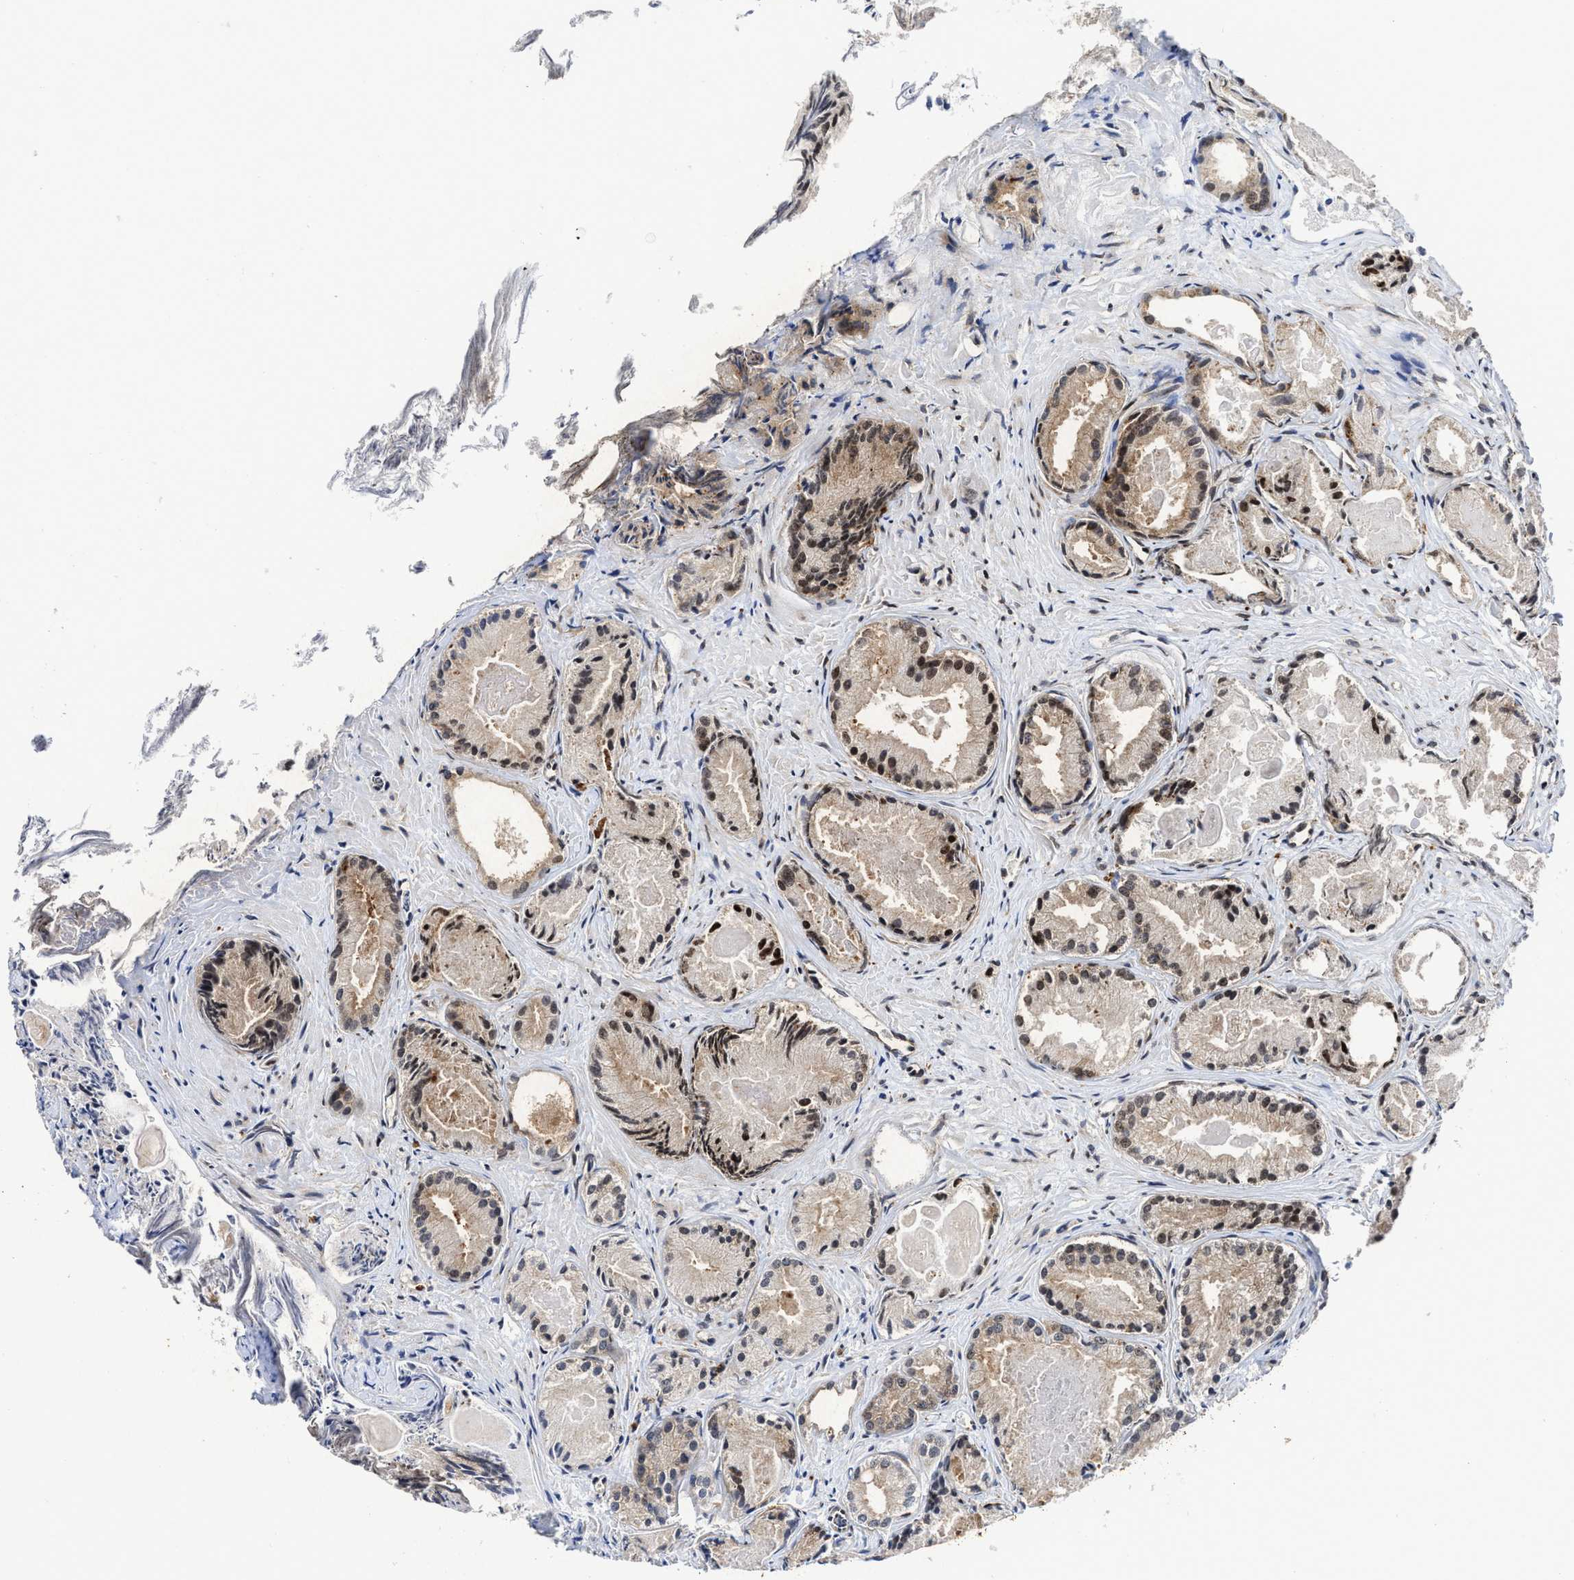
{"staining": {"intensity": "moderate", "quantity": ">75%", "location": "cytoplasmic/membranous,nuclear"}, "tissue": "prostate cancer", "cell_type": "Tumor cells", "image_type": "cancer", "snomed": [{"axis": "morphology", "description": "Adenocarcinoma, Low grade"}, {"axis": "topography", "description": "Prostate"}], "caption": "Protein staining shows moderate cytoplasmic/membranous and nuclear expression in approximately >75% of tumor cells in prostate low-grade adenocarcinoma. (DAB IHC, brown staining for protein, blue staining for nuclei).", "gene": "ALYREF", "patient": {"sex": "male", "age": 72}}